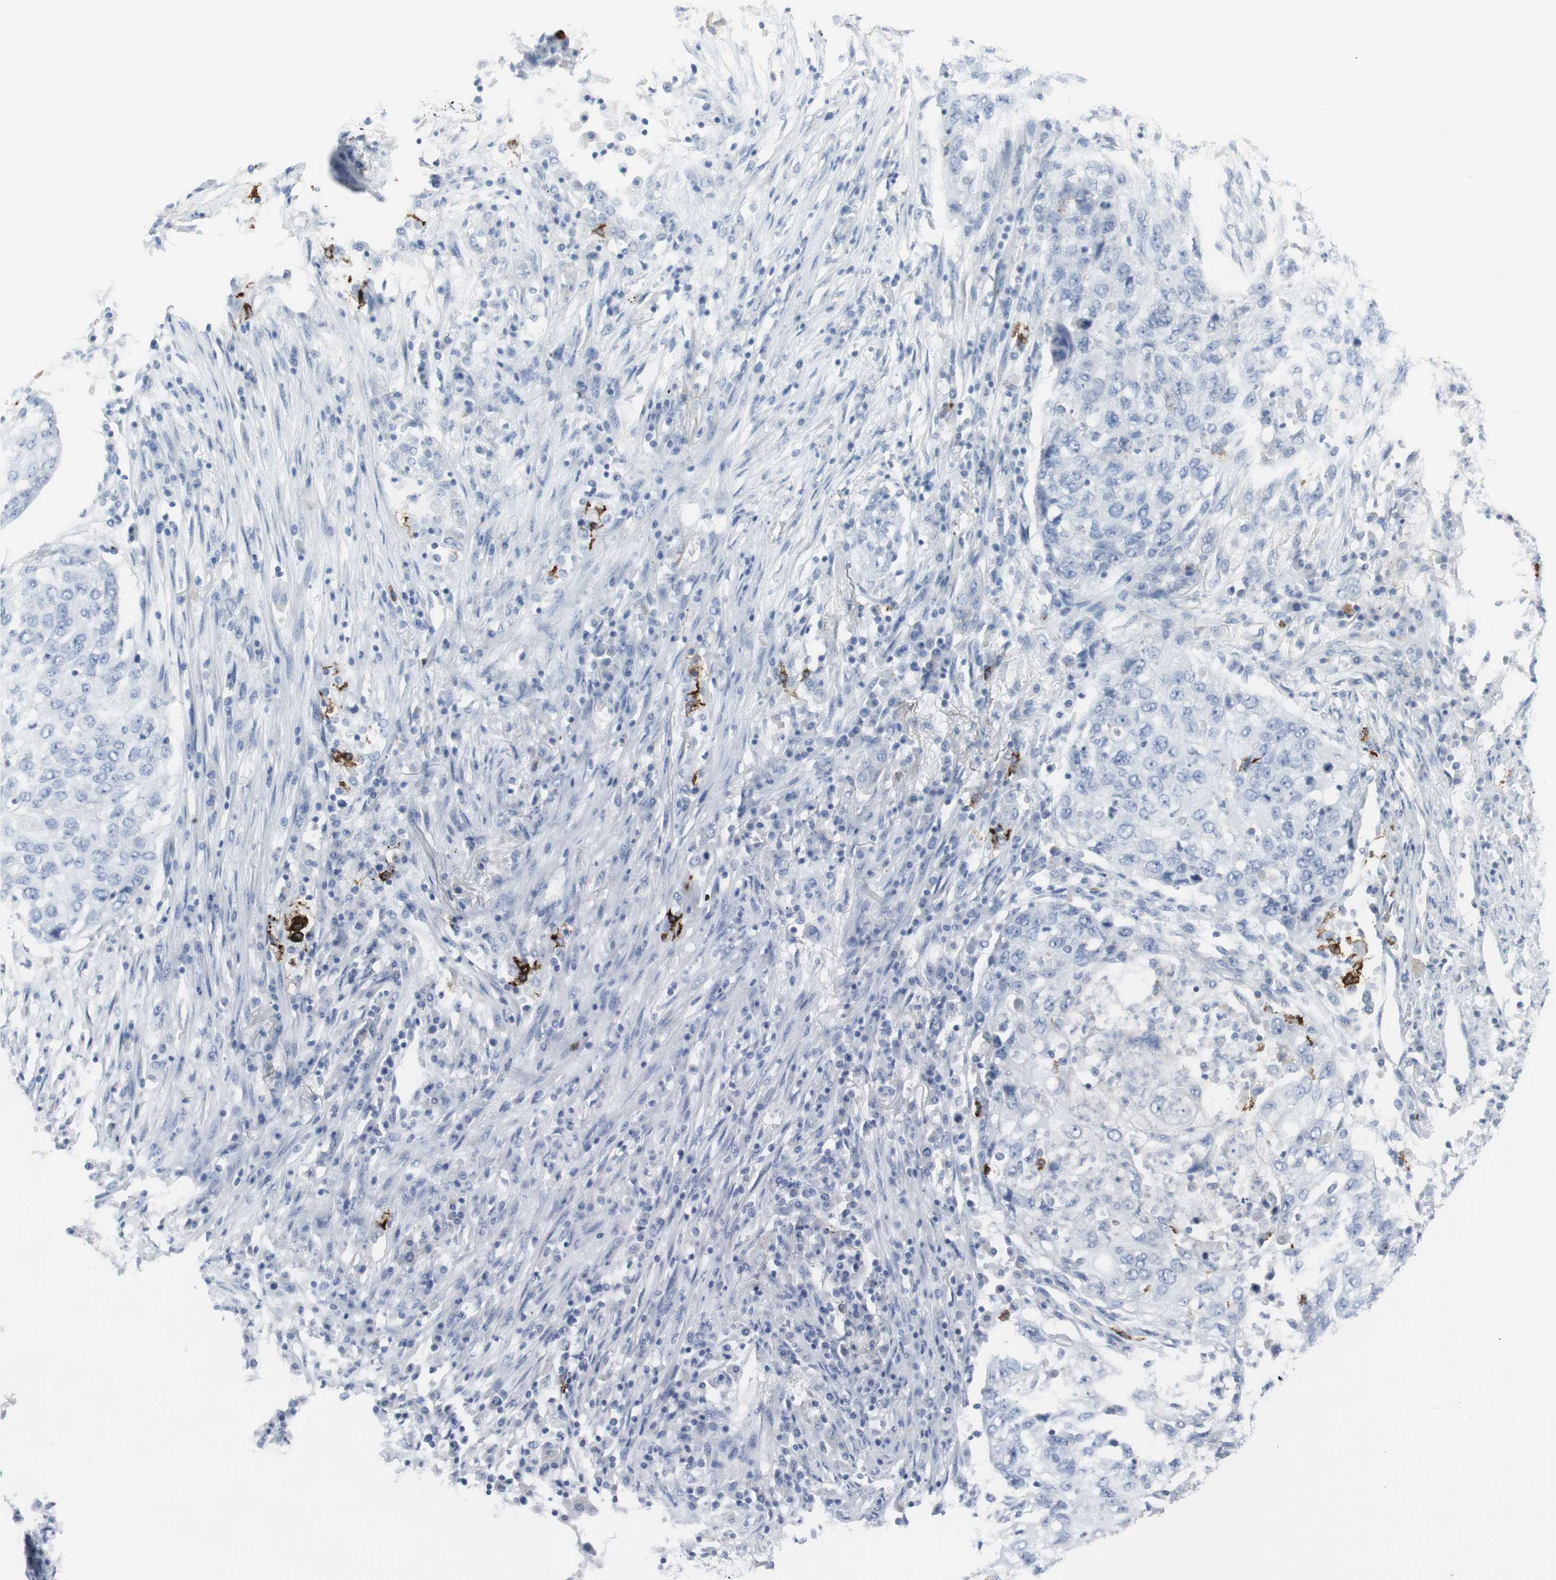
{"staining": {"intensity": "negative", "quantity": "none", "location": "none"}, "tissue": "lung cancer", "cell_type": "Tumor cells", "image_type": "cancer", "snomed": [{"axis": "morphology", "description": "Squamous cell carcinoma, NOS"}, {"axis": "topography", "description": "Lung"}], "caption": "DAB (3,3'-diaminobenzidine) immunohistochemical staining of squamous cell carcinoma (lung) shows no significant expression in tumor cells.", "gene": "CD207", "patient": {"sex": "female", "age": 63}}